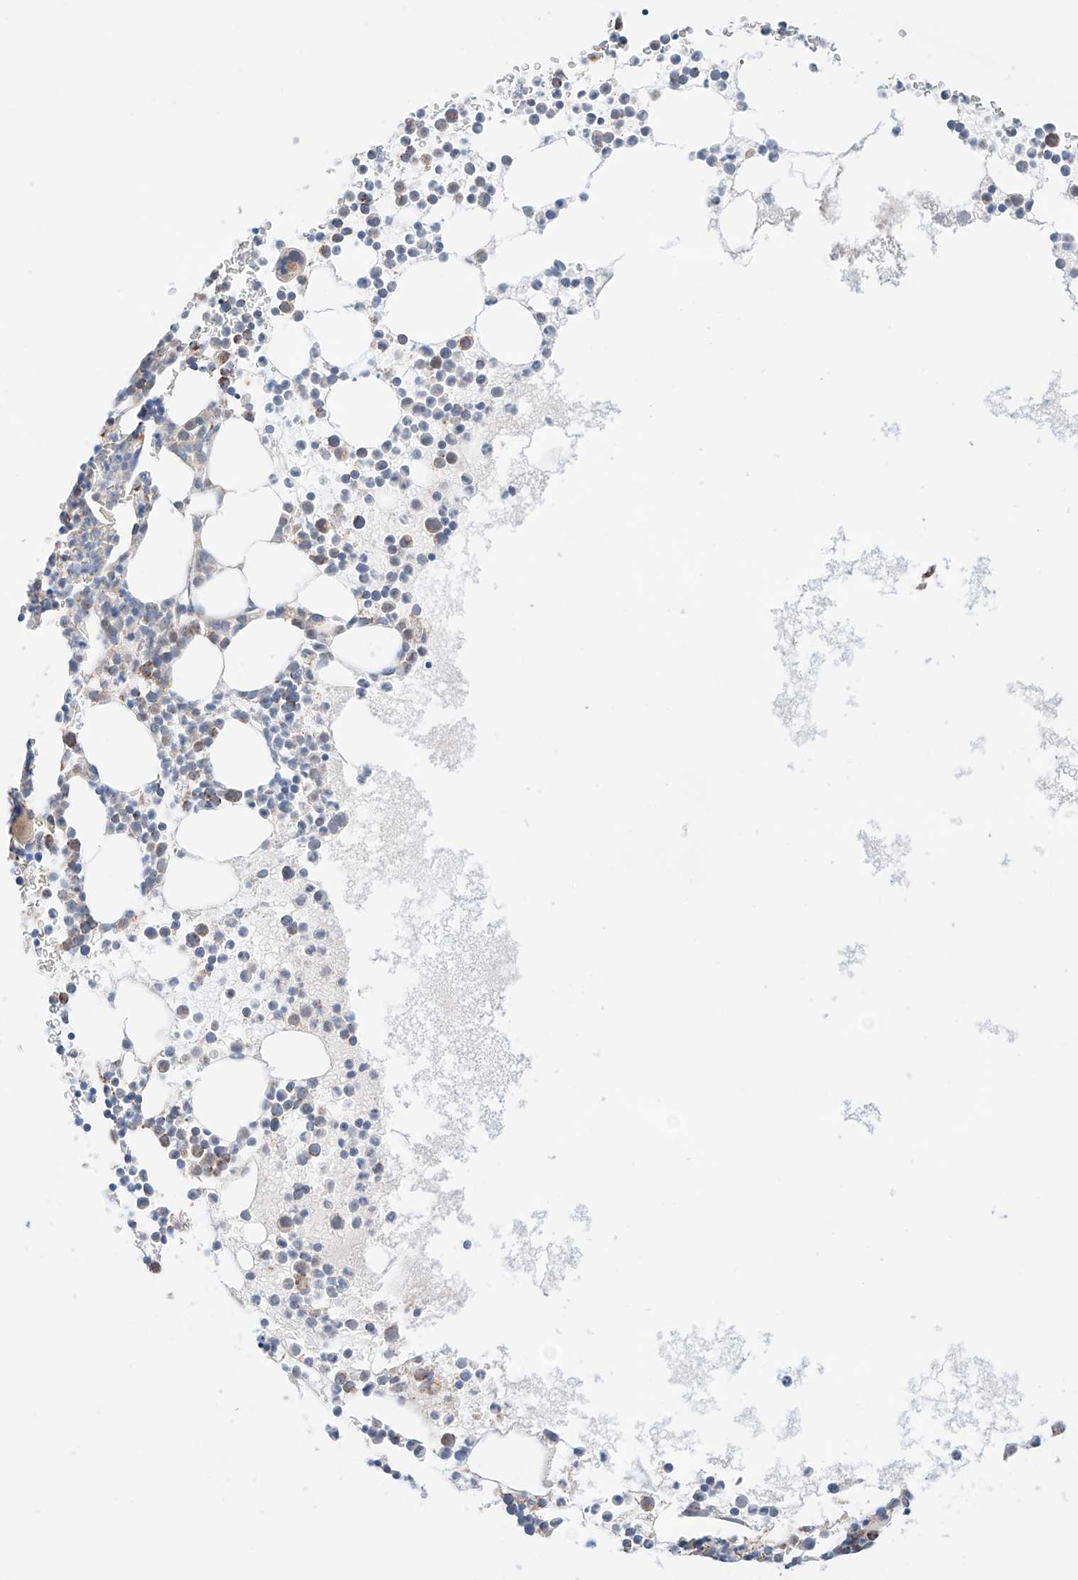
{"staining": {"intensity": "moderate", "quantity": "25%-75%", "location": "cytoplasmic/membranous"}, "tissue": "bone marrow", "cell_type": "Hematopoietic cells", "image_type": "normal", "snomed": [{"axis": "morphology", "description": "Normal tissue, NOS"}, {"axis": "topography", "description": "Bone marrow"}], "caption": "DAB (3,3'-diaminobenzidine) immunohistochemical staining of benign bone marrow demonstrates moderate cytoplasmic/membranous protein expression in about 25%-75% of hematopoietic cells.", "gene": "KTI12", "patient": {"sex": "female", "age": 78}}